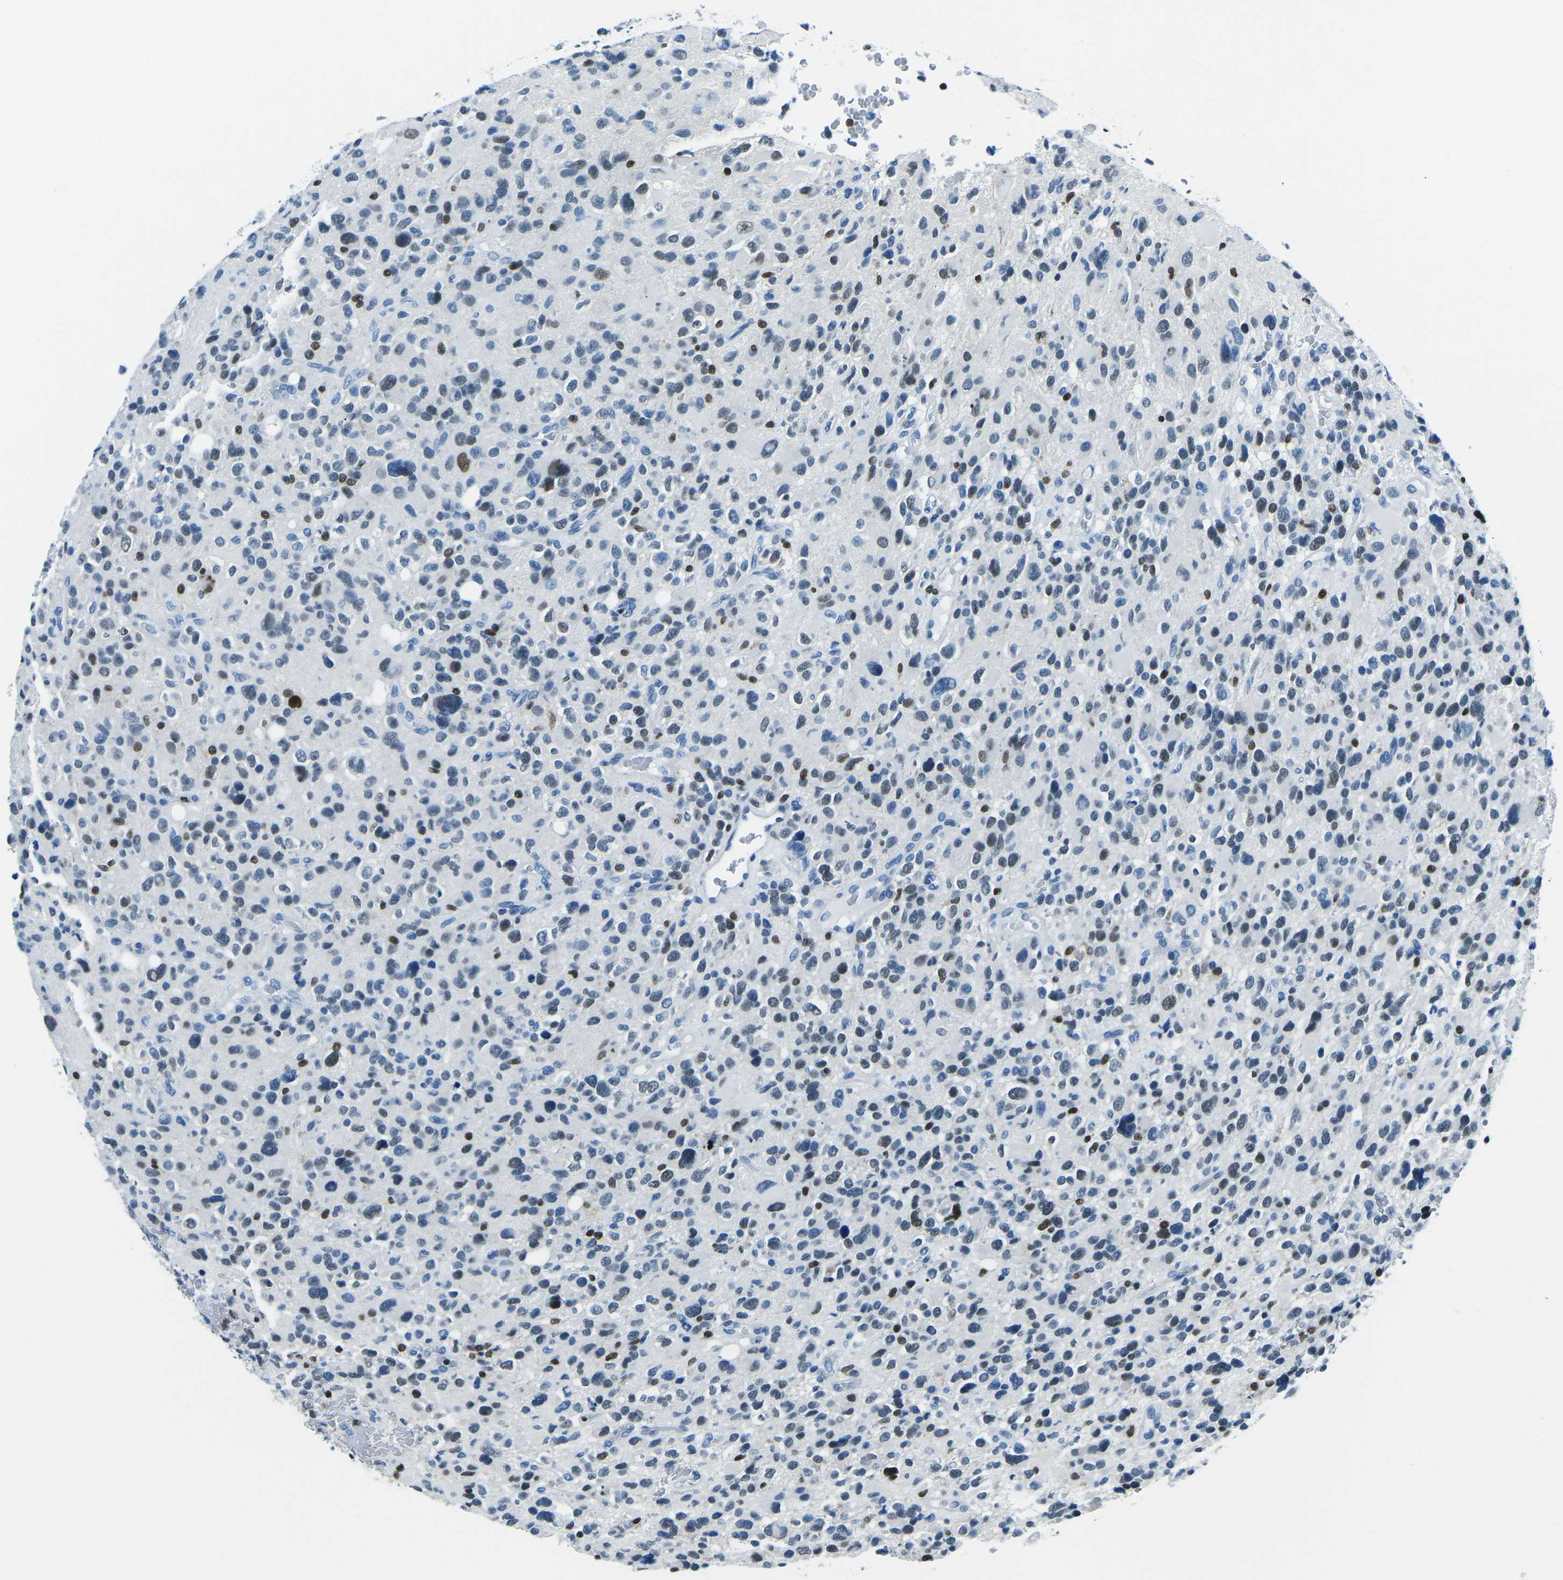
{"staining": {"intensity": "weak", "quantity": "25%-75%", "location": "nuclear"}, "tissue": "glioma", "cell_type": "Tumor cells", "image_type": "cancer", "snomed": [{"axis": "morphology", "description": "Glioma, malignant, High grade"}, {"axis": "topography", "description": "Brain"}], "caption": "Malignant glioma (high-grade) stained with a protein marker displays weak staining in tumor cells.", "gene": "CELF2", "patient": {"sex": "male", "age": 48}}